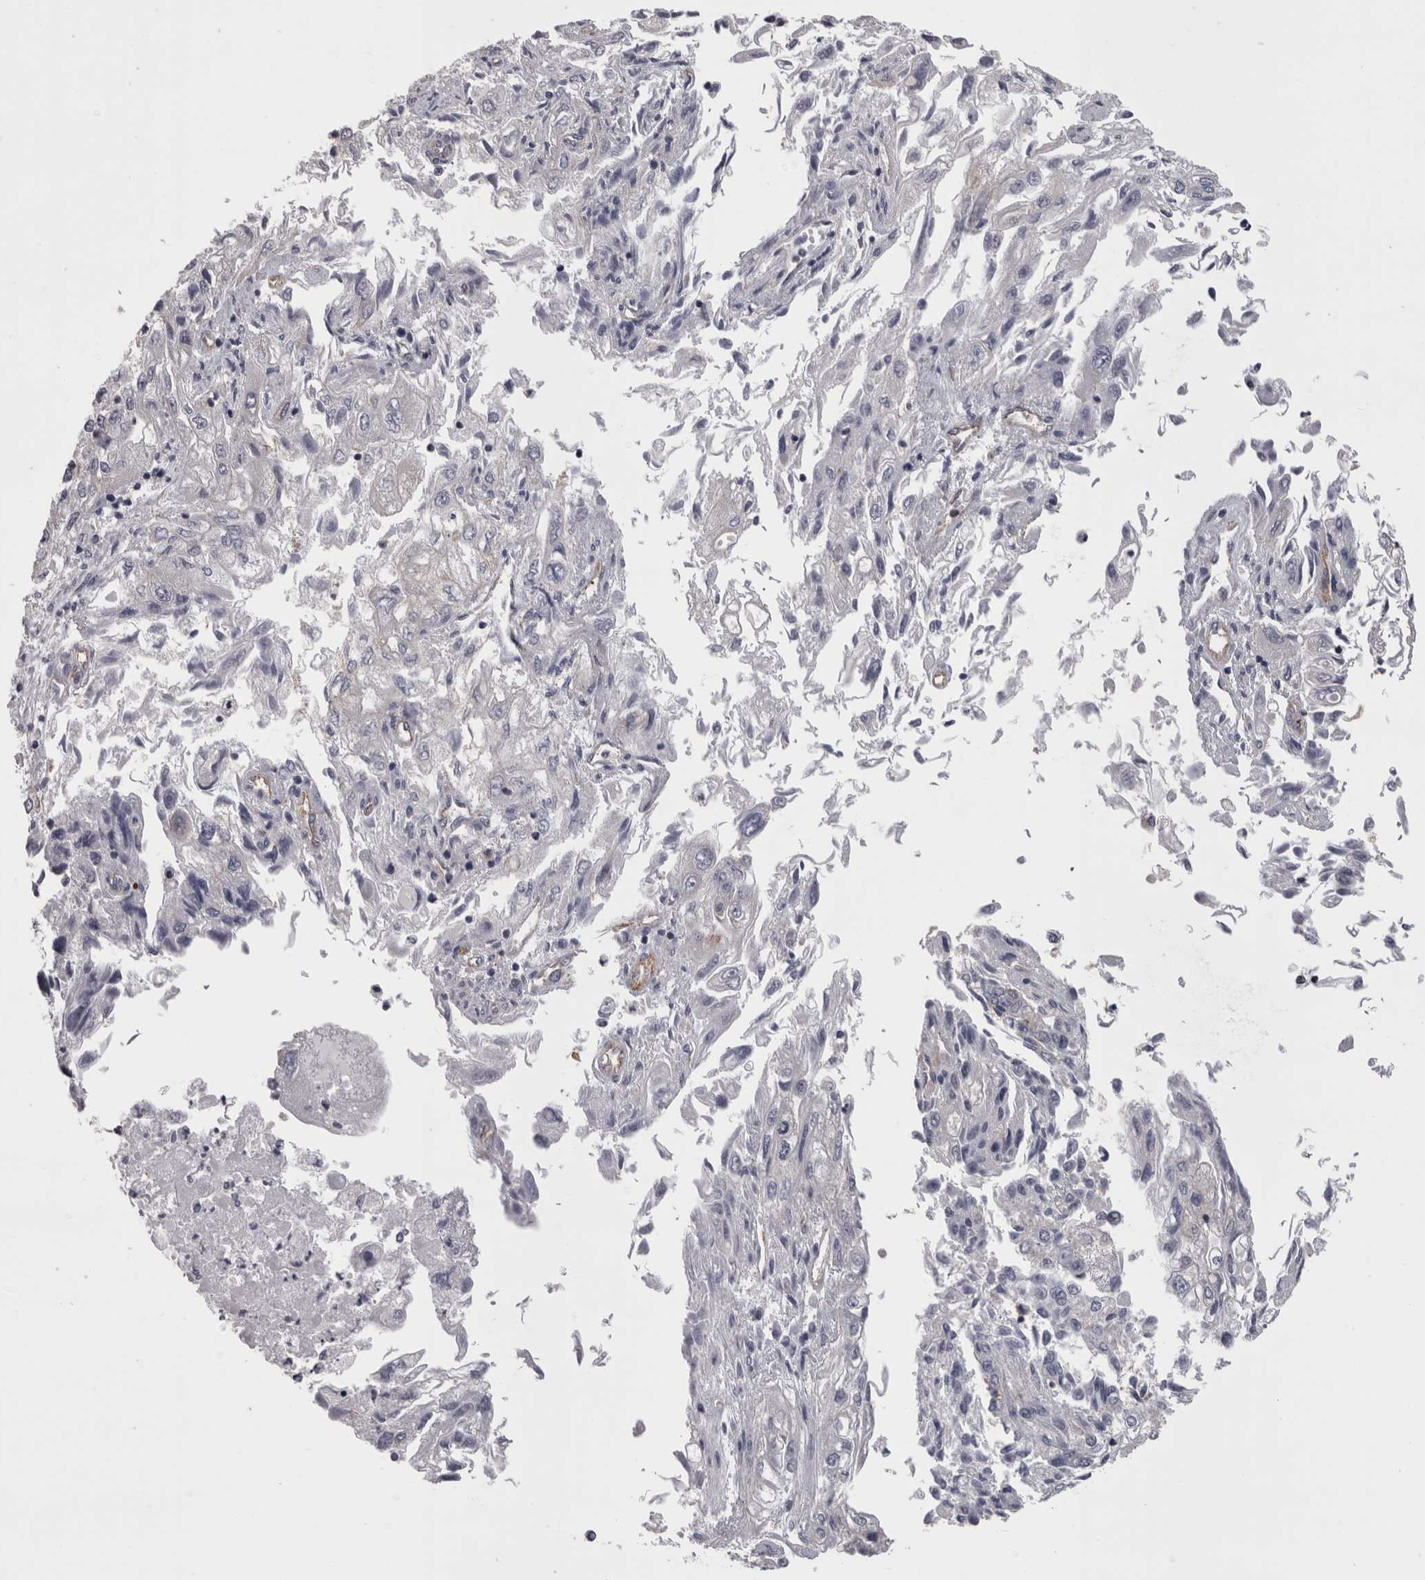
{"staining": {"intensity": "negative", "quantity": "none", "location": "none"}, "tissue": "endometrial cancer", "cell_type": "Tumor cells", "image_type": "cancer", "snomed": [{"axis": "morphology", "description": "Adenocarcinoma, NOS"}, {"axis": "topography", "description": "Endometrium"}], "caption": "Immunohistochemistry of adenocarcinoma (endometrial) exhibits no expression in tumor cells.", "gene": "LYZL6", "patient": {"sex": "female", "age": 49}}